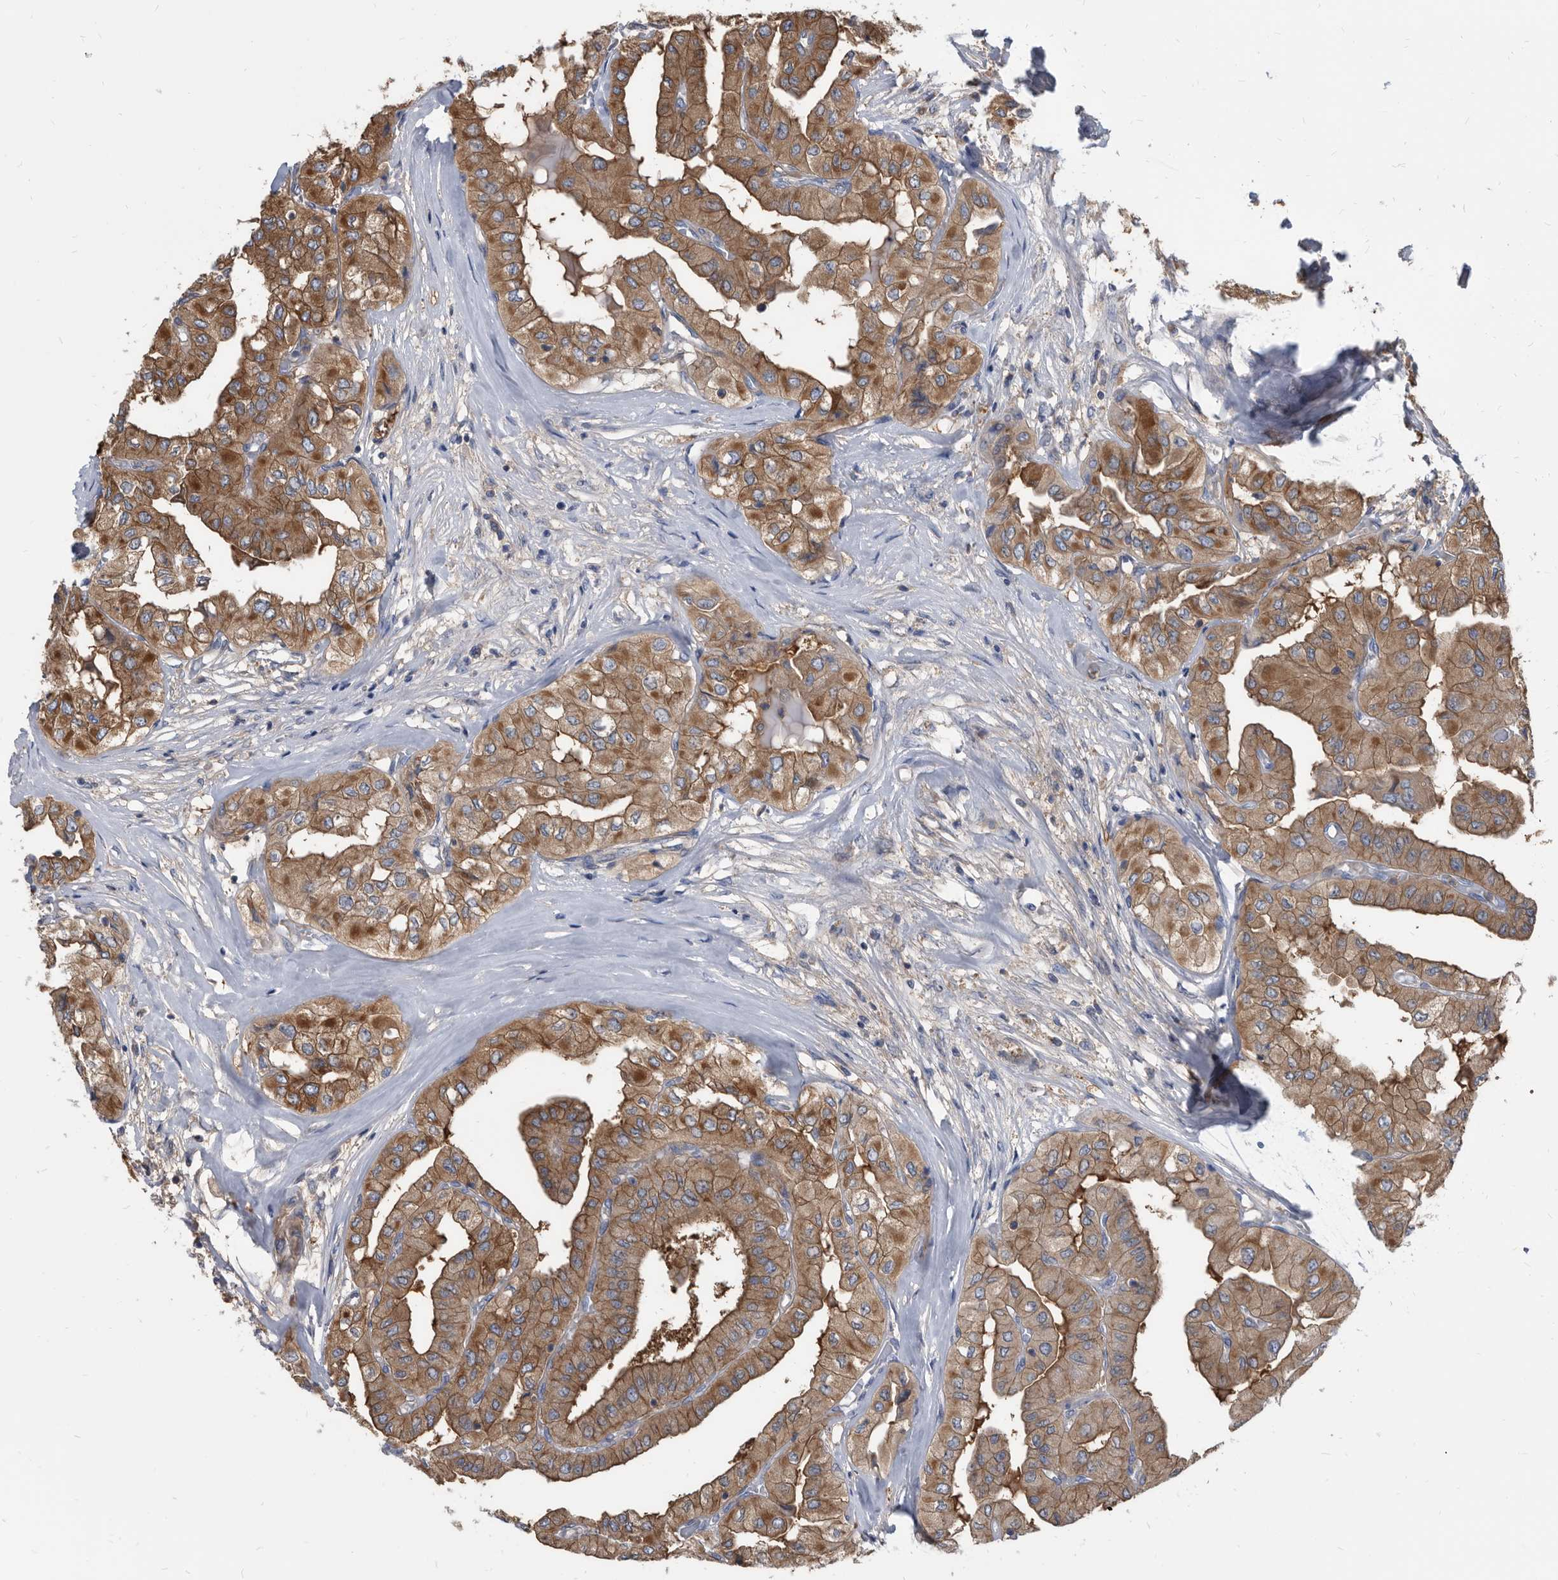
{"staining": {"intensity": "moderate", "quantity": ">75%", "location": "cytoplasmic/membranous"}, "tissue": "thyroid cancer", "cell_type": "Tumor cells", "image_type": "cancer", "snomed": [{"axis": "morphology", "description": "Papillary adenocarcinoma, NOS"}, {"axis": "topography", "description": "Thyroid gland"}], "caption": "Immunohistochemistry (IHC) image of human thyroid papillary adenocarcinoma stained for a protein (brown), which exhibits medium levels of moderate cytoplasmic/membranous positivity in approximately >75% of tumor cells.", "gene": "APEH", "patient": {"sex": "female", "age": 59}}